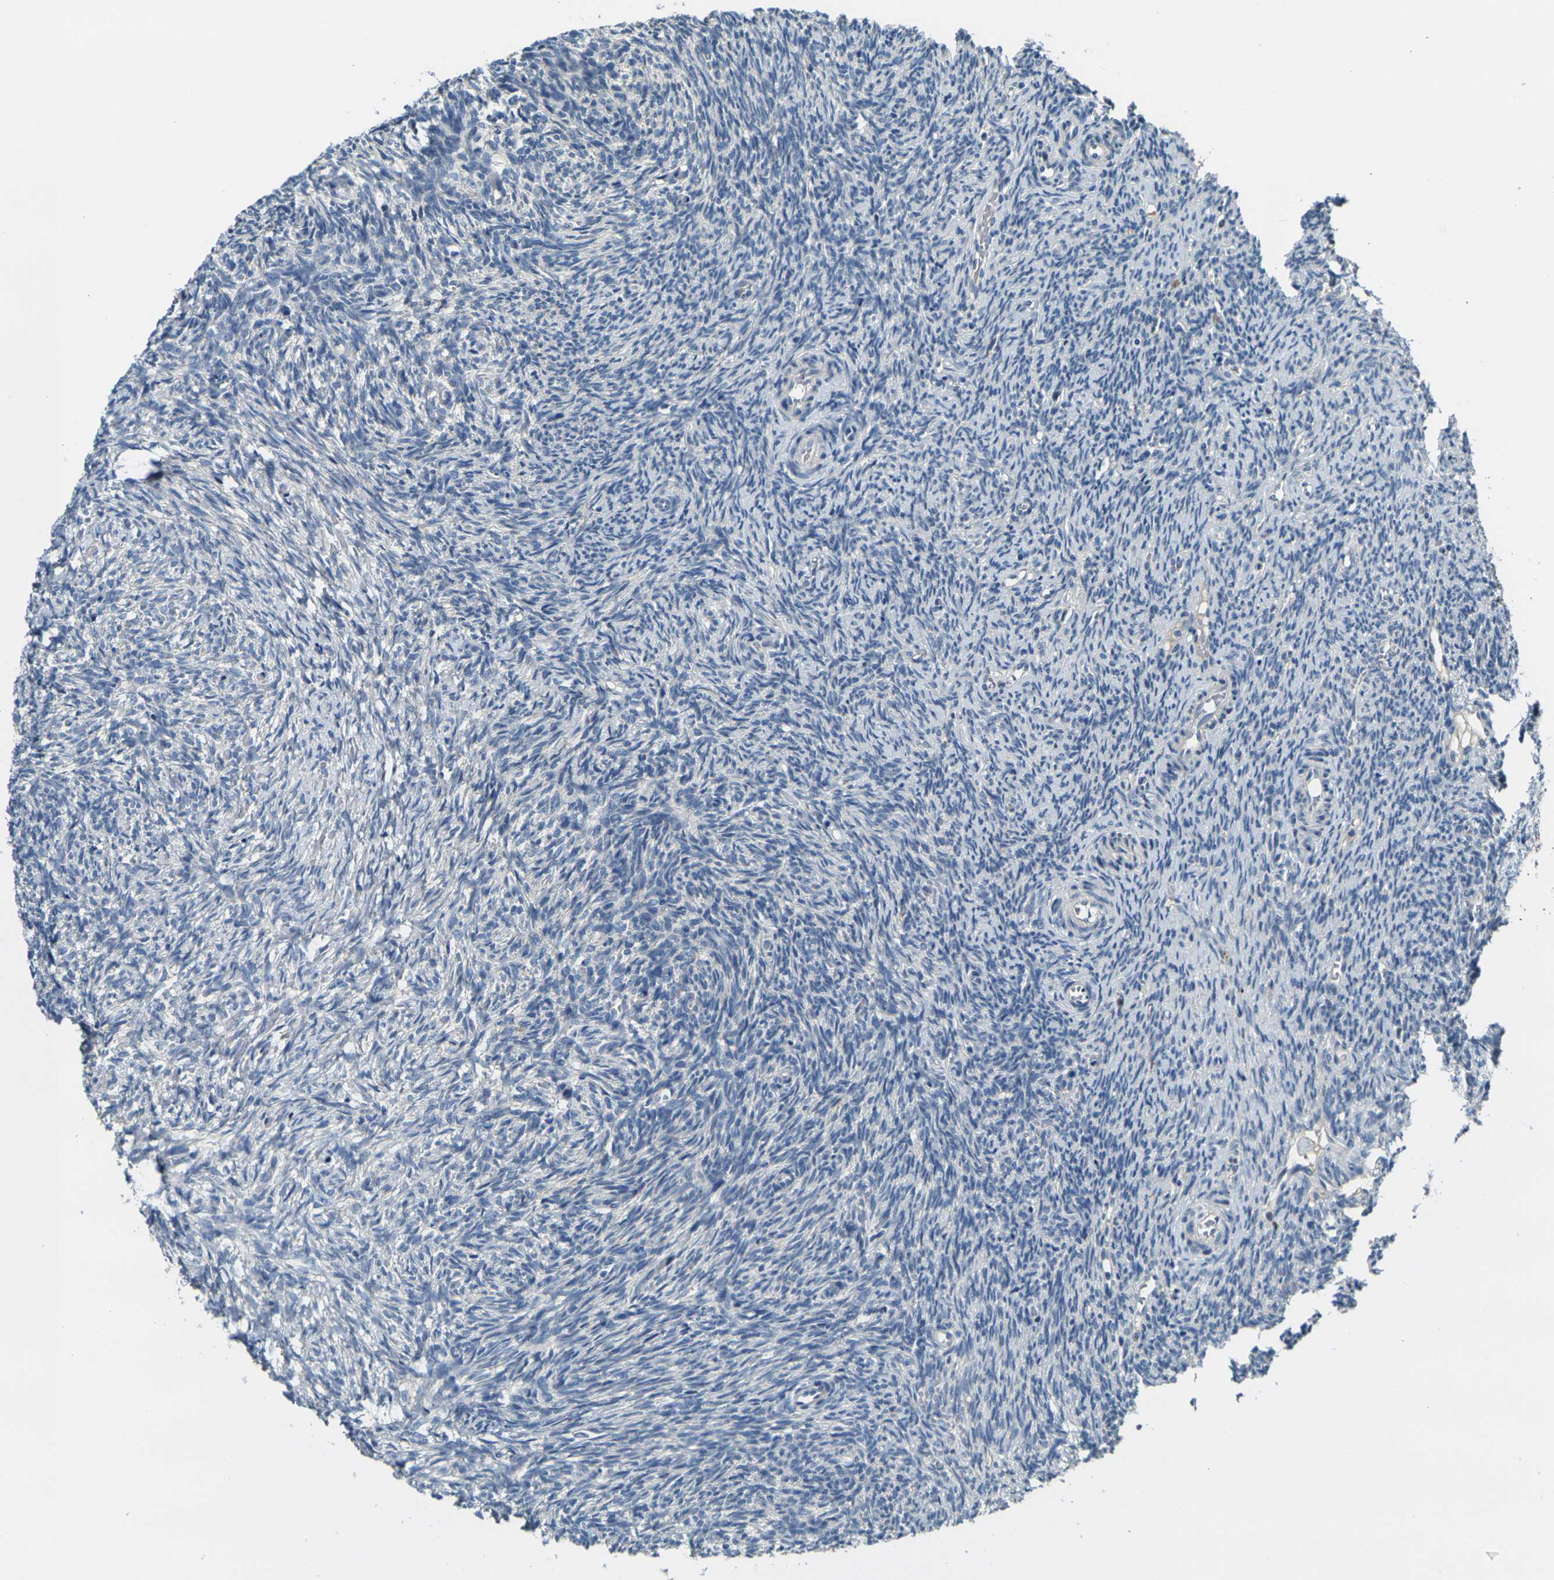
{"staining": {"intensity": "negative", "quantity": "none", "location": "none"}, "tissue": "ovary", "cell_type": "Ovarian stroma cells", "image_type": "normal", "snomed": [{"axis": "morphology", "description": "Normal tissue, NOS"}, {"axis": "topography", "description": "Ovary"}], "caption": "High power microscopy histopathology image of an immunohistochemistry (IHC) photomicrograph of benign ovary, revealing no significant positivity in ovarian stroma cells. (DAB immunohistochemistry (IHC) with hematoxylin counter stain).", "gene": "SHISAL2B", "patient": {"sex": "female", "age": 41}}